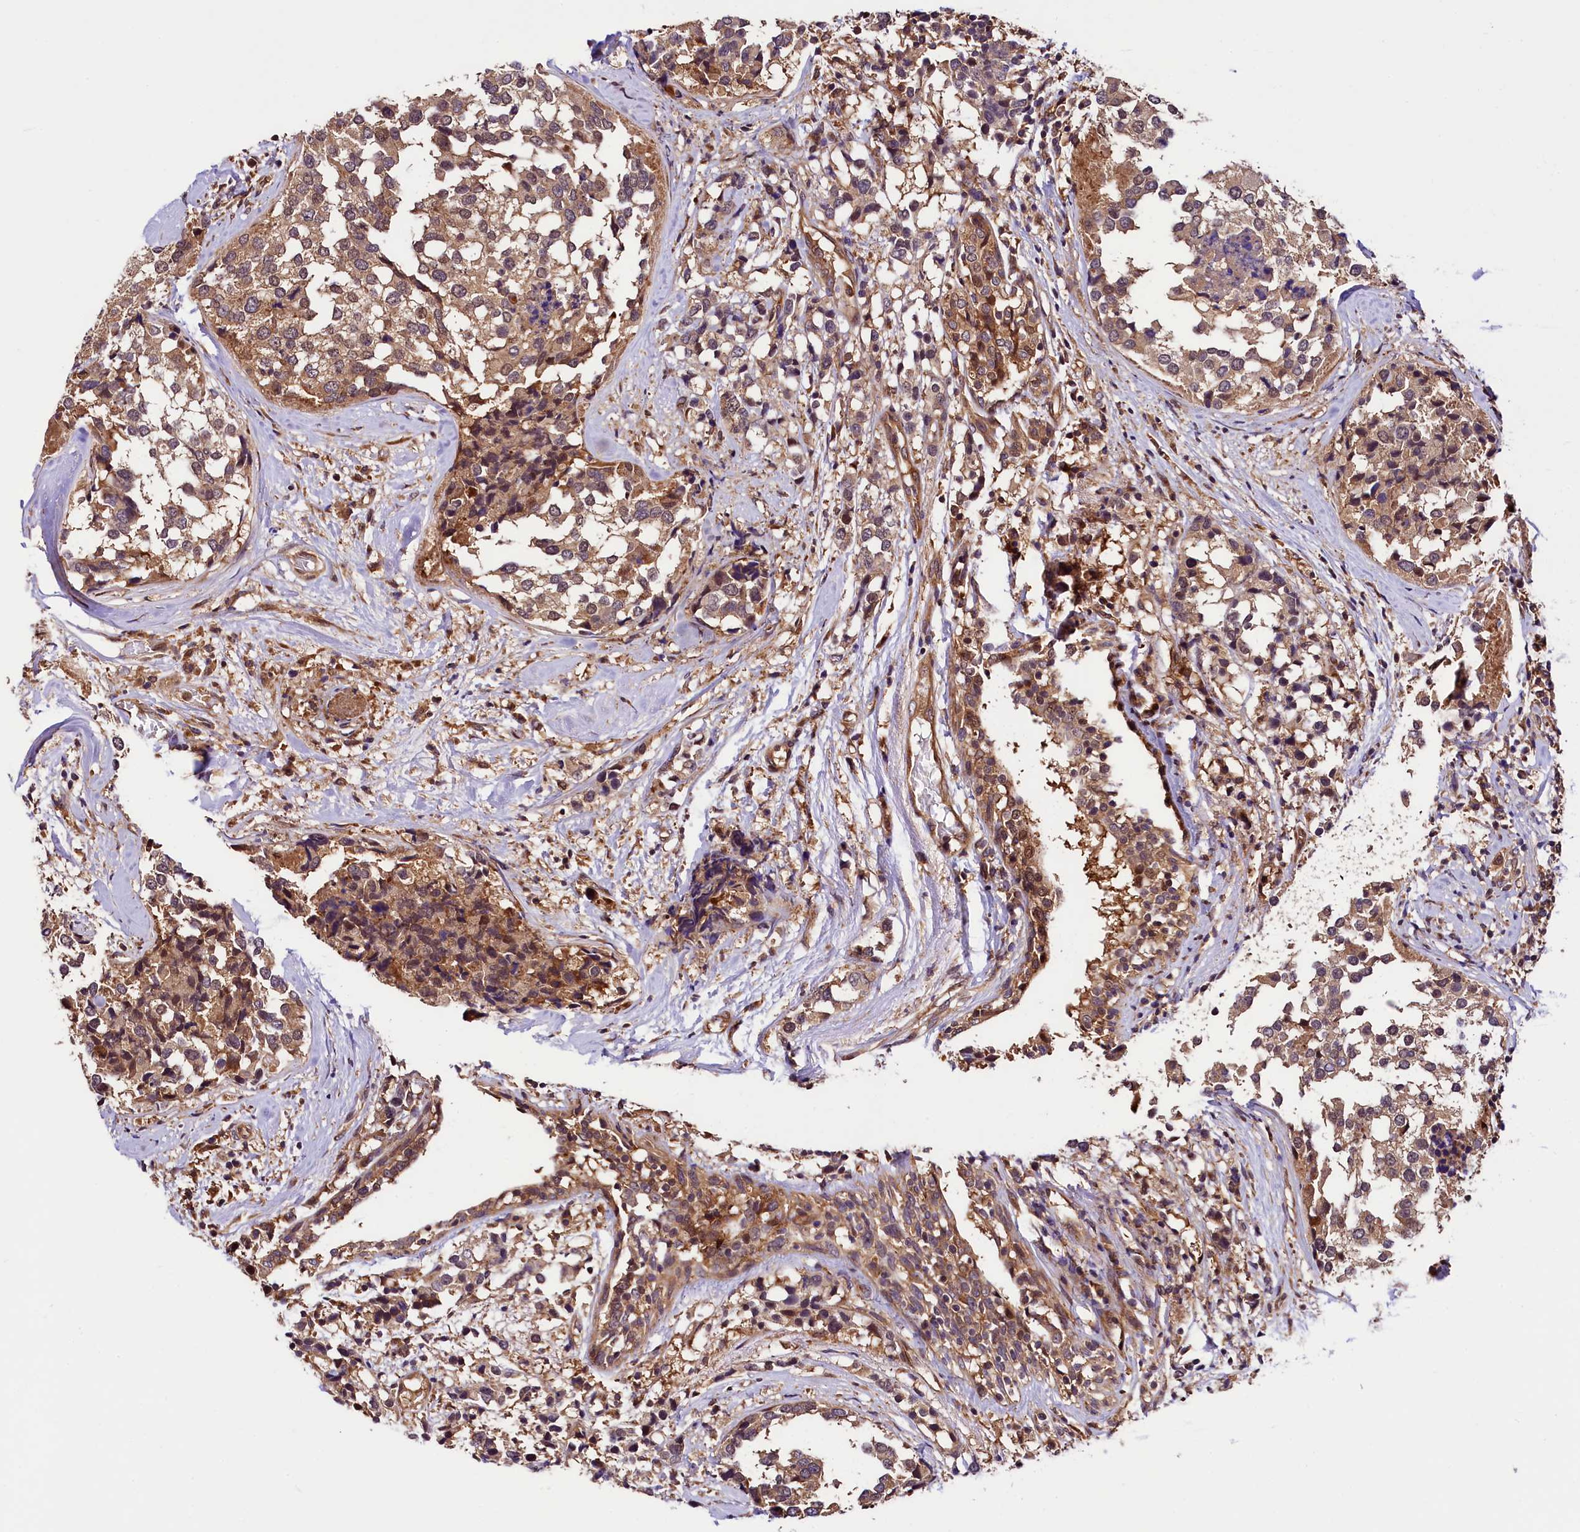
{"staining": {"intensity": "moderate", "quantity": ">75%", "location": "cytoplasmic/membranous"}, "tissue": "breast cancer", "cell_type": "Tumor cells", "image_type": "cancer", "snomed": [{"axis": "morphology", "description": "Lobular carcinoma"}, {"axis": "topography", "description": "Breast"}], "caption": "An immunohistochemistry (IHC) micrograph of neoplastic tissue is shown. Protein staining in brown highlights moderate cytoplasmic/membranous positivity in breast cancer (lobular carcinoma) within tumor cells.", "gene": "VPS35", "patient": {"sex": "female", "age": 59}}